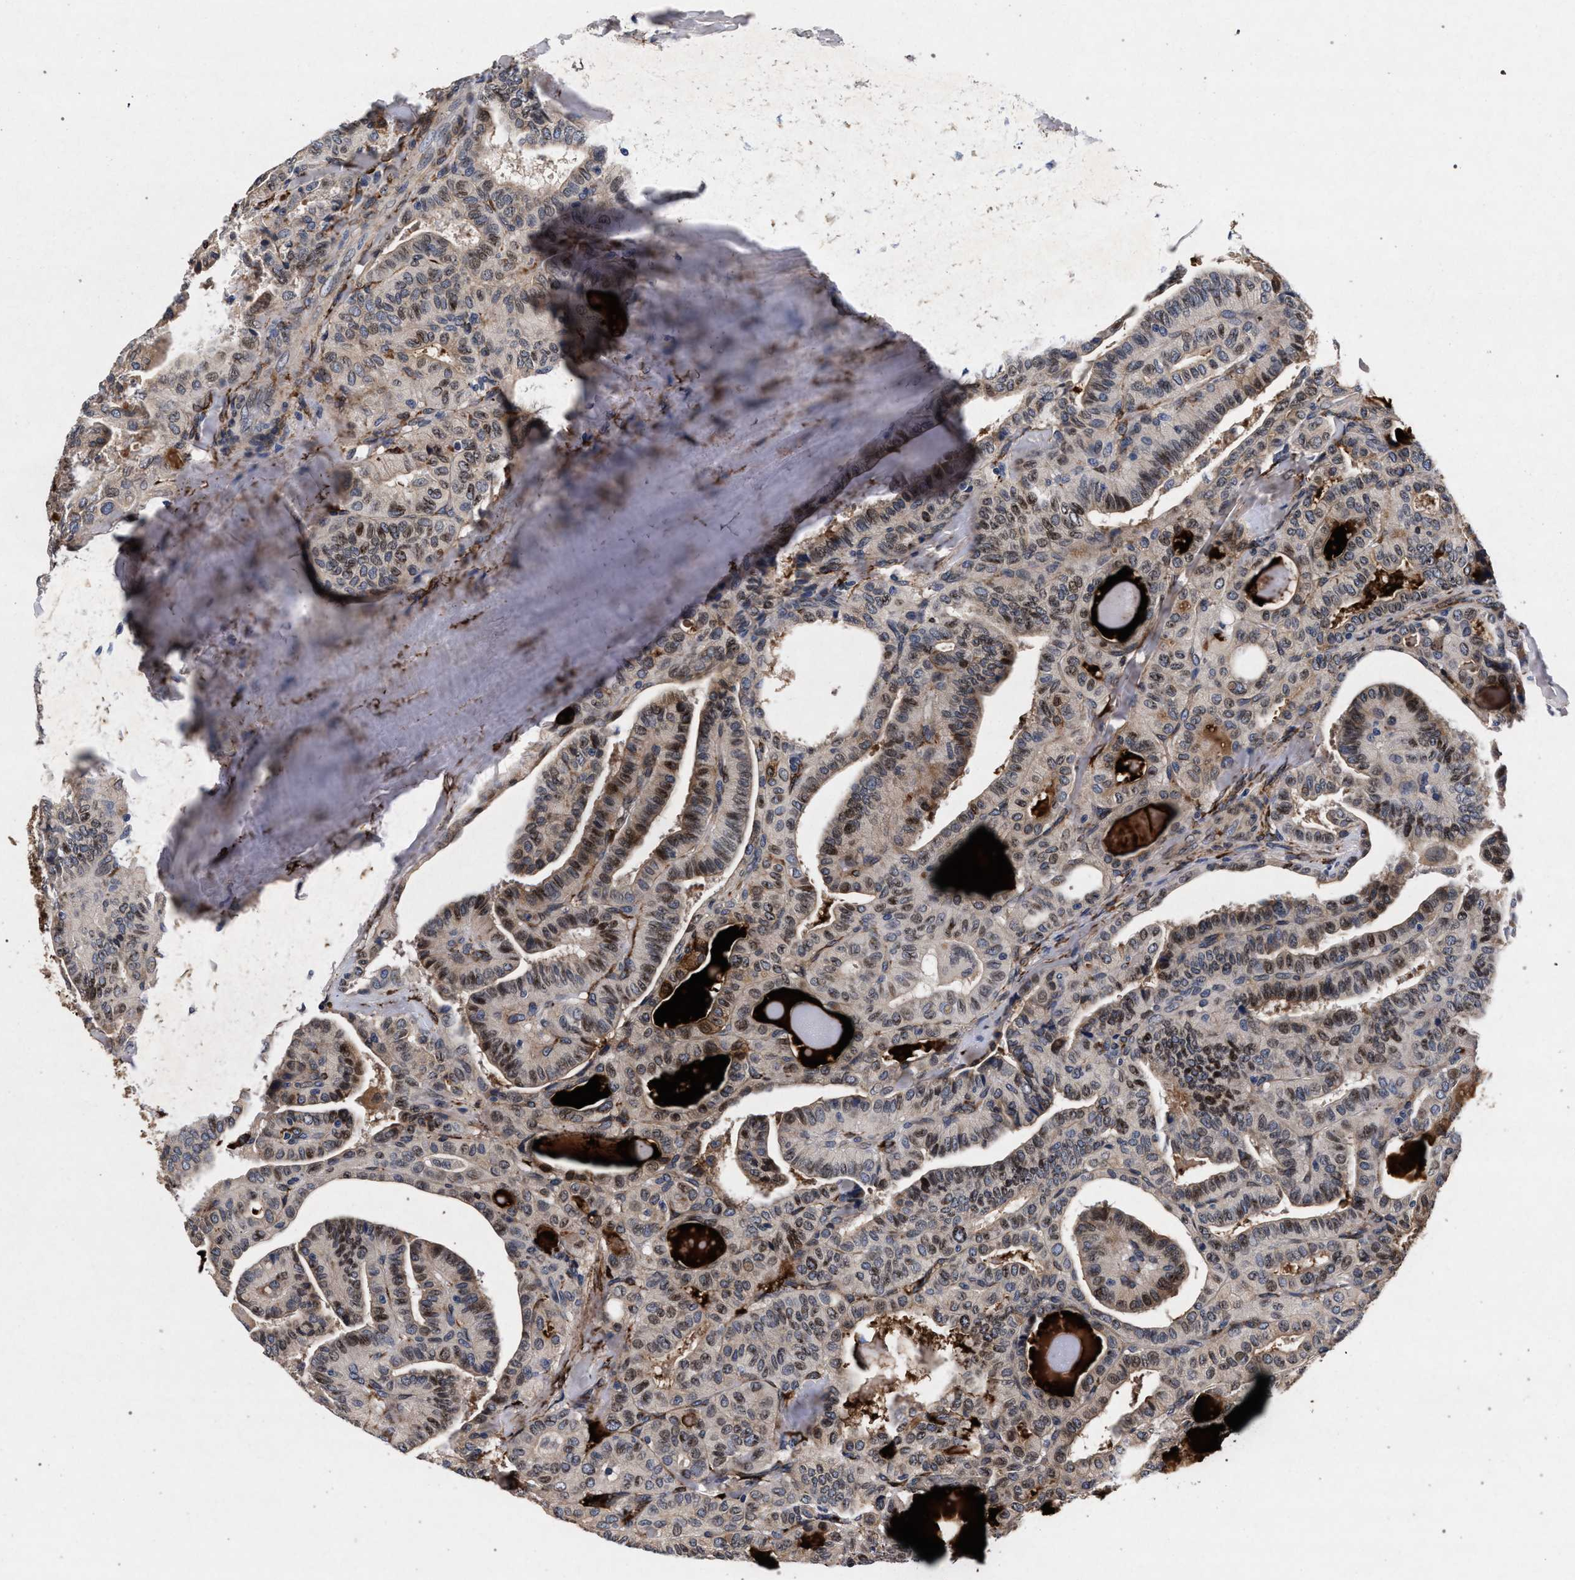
{"staining": {"intensity": "weak", "quantity": "25%-75%", "location": "cytoplasmic/membranous,nuclear"}, "tissue": "thyroid cancer", "cell_type": "Tumor cells", "image_type": "cancer", "snomed": [{"axis": "morphology", "description": "Papillary adenocarcinoma, NOS"}, {"axis": "topography", "description": "Thyroid gland"}], "caption": "Papillary adenocarcinoma (thyroid) stained with immunohistochemistry displays weak cytoplasmic/membranous and nuclear staining in about 25%-75% of tumor cells.", "gene": "NEK7", "patient": {"sex": "male", "age": 77}}